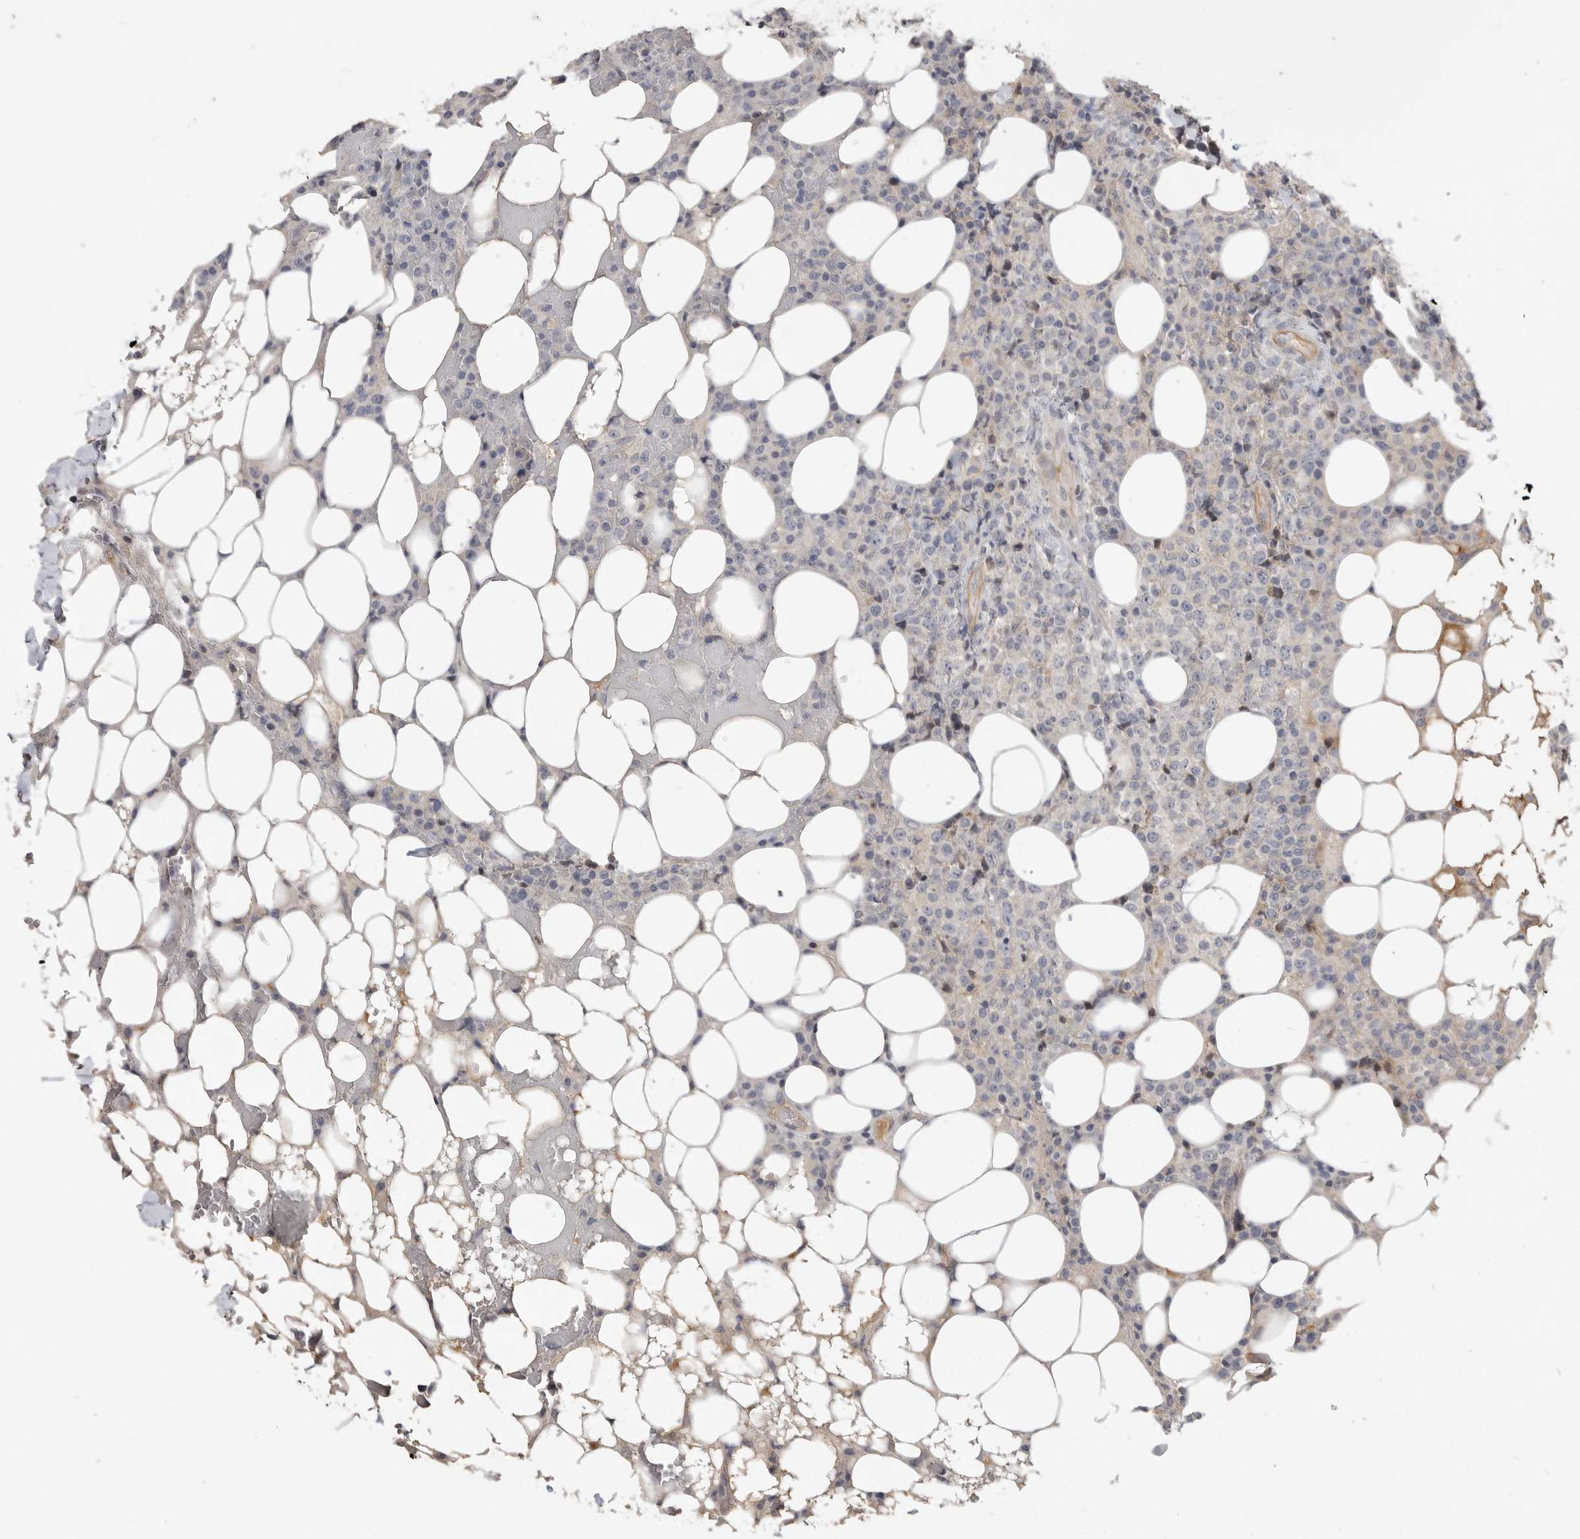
{"staining": {"intensity": "negative", "quantity": "none", "location": "none"}, "tissue": "lymphoma", "cell_type": "Tumor cells", "image_type": "cancer", "snomed": [{"axis": "morphology", "description": "Malignant lymphoma, non-Hodgkin's type, High grade"}, {"axis": "topography", "description": "Lymph node"}], "caption": "Human malignant lymphoma, non-Hodgkin's type (high-grade) stained for a protein using immunohistochemistry (IHC) displays no expression in tumor cells.", "gene": "ITGAD", "patient": {"sex": "male", "age": 13}}